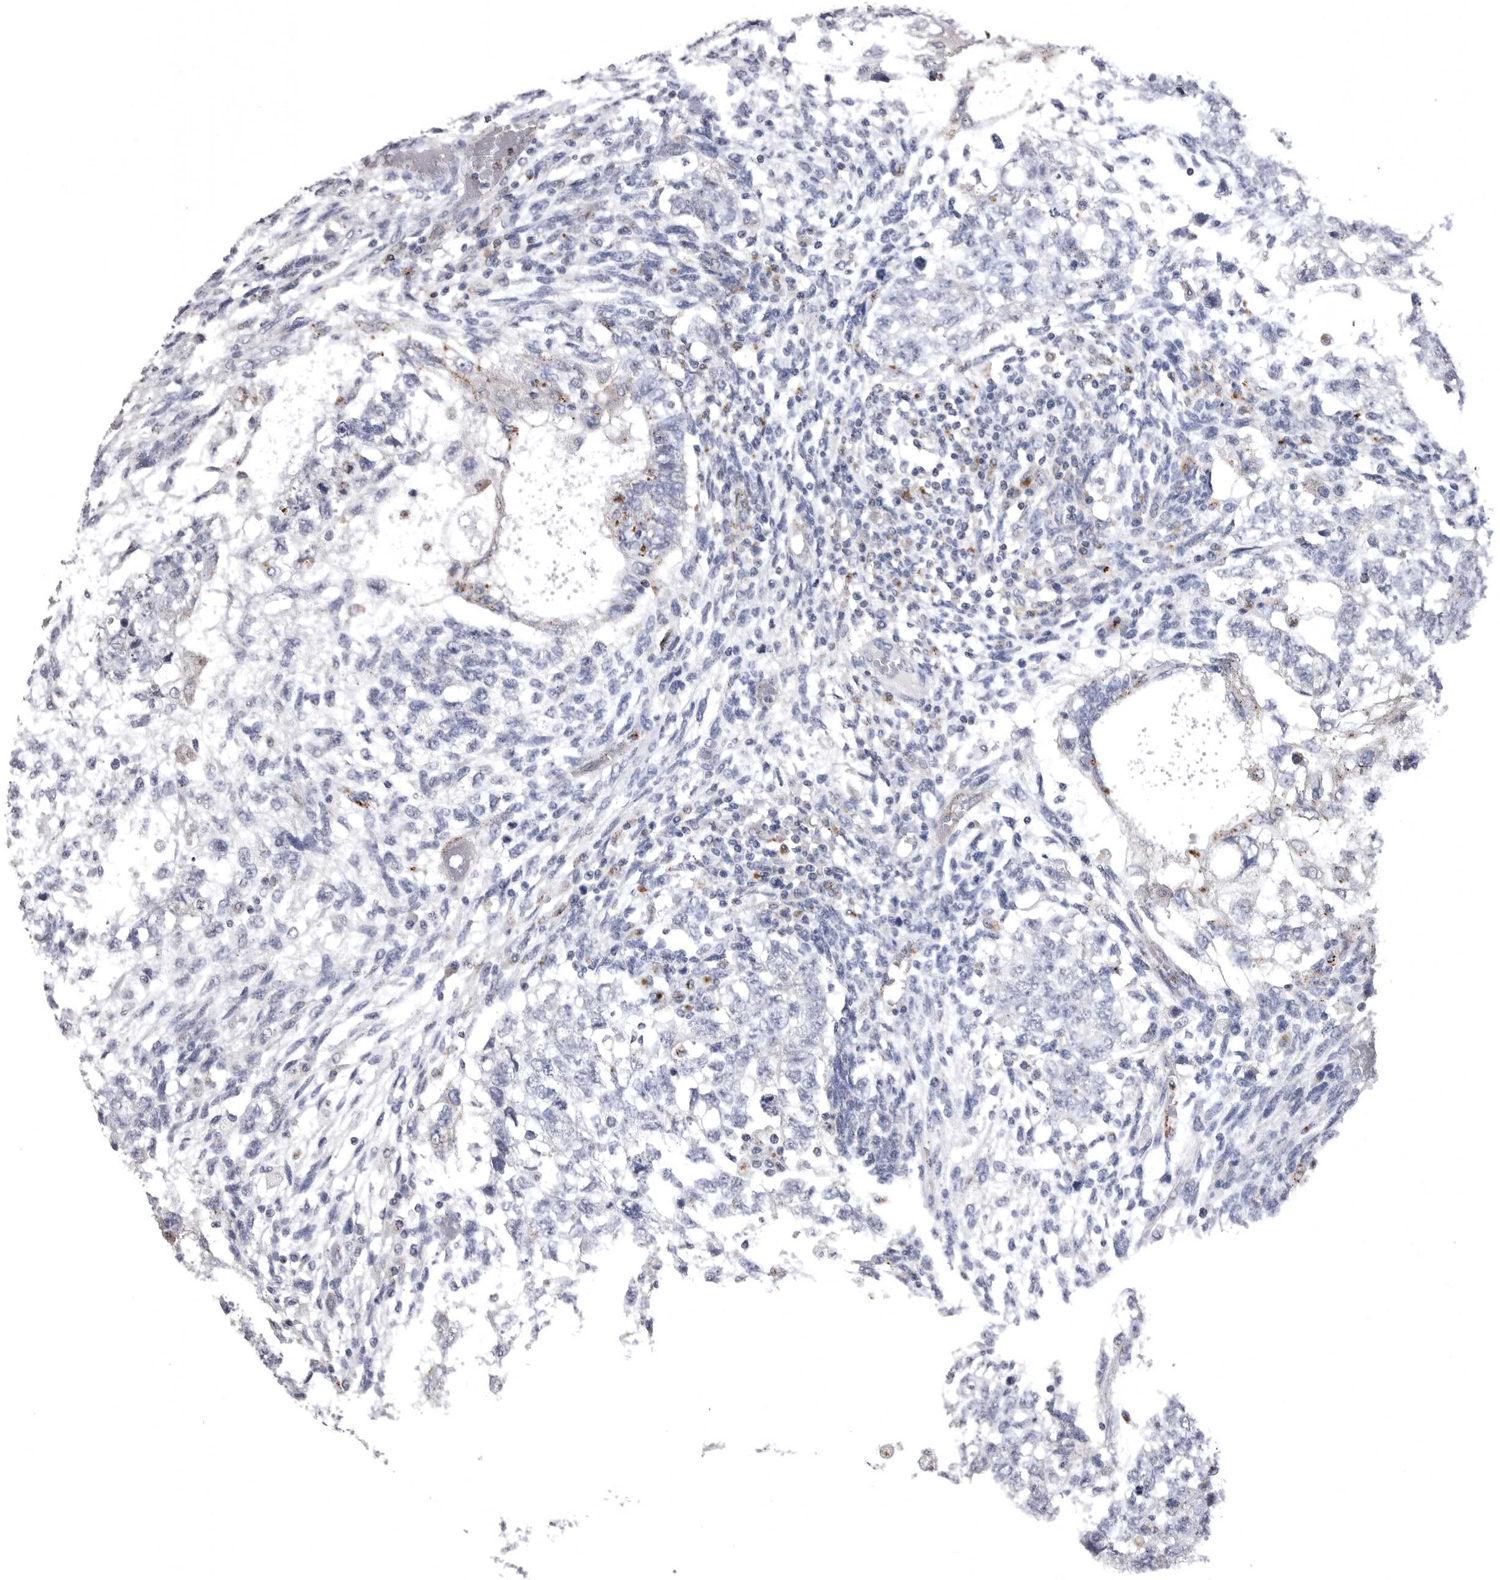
{"staining": {"intensity": "negative", "quantity": "none", "location": "none"}, "tissue": "testis cancer", "cell_type": "Tumor cells", "image_type": "cancer", "snomed": [{"axis": "morphology", "description": "Normal tissue, NOS"}, {"axis": "morphology", "description": "Carcinoma, Embryonal, NOS"}, {"axis": "topography", "description": "Testis"}], "caption": "Tumor cells are negative for brown protein staining in testis cancer.", "gene": "PSPN", "patient": {"sex": "male", "age": 36}}